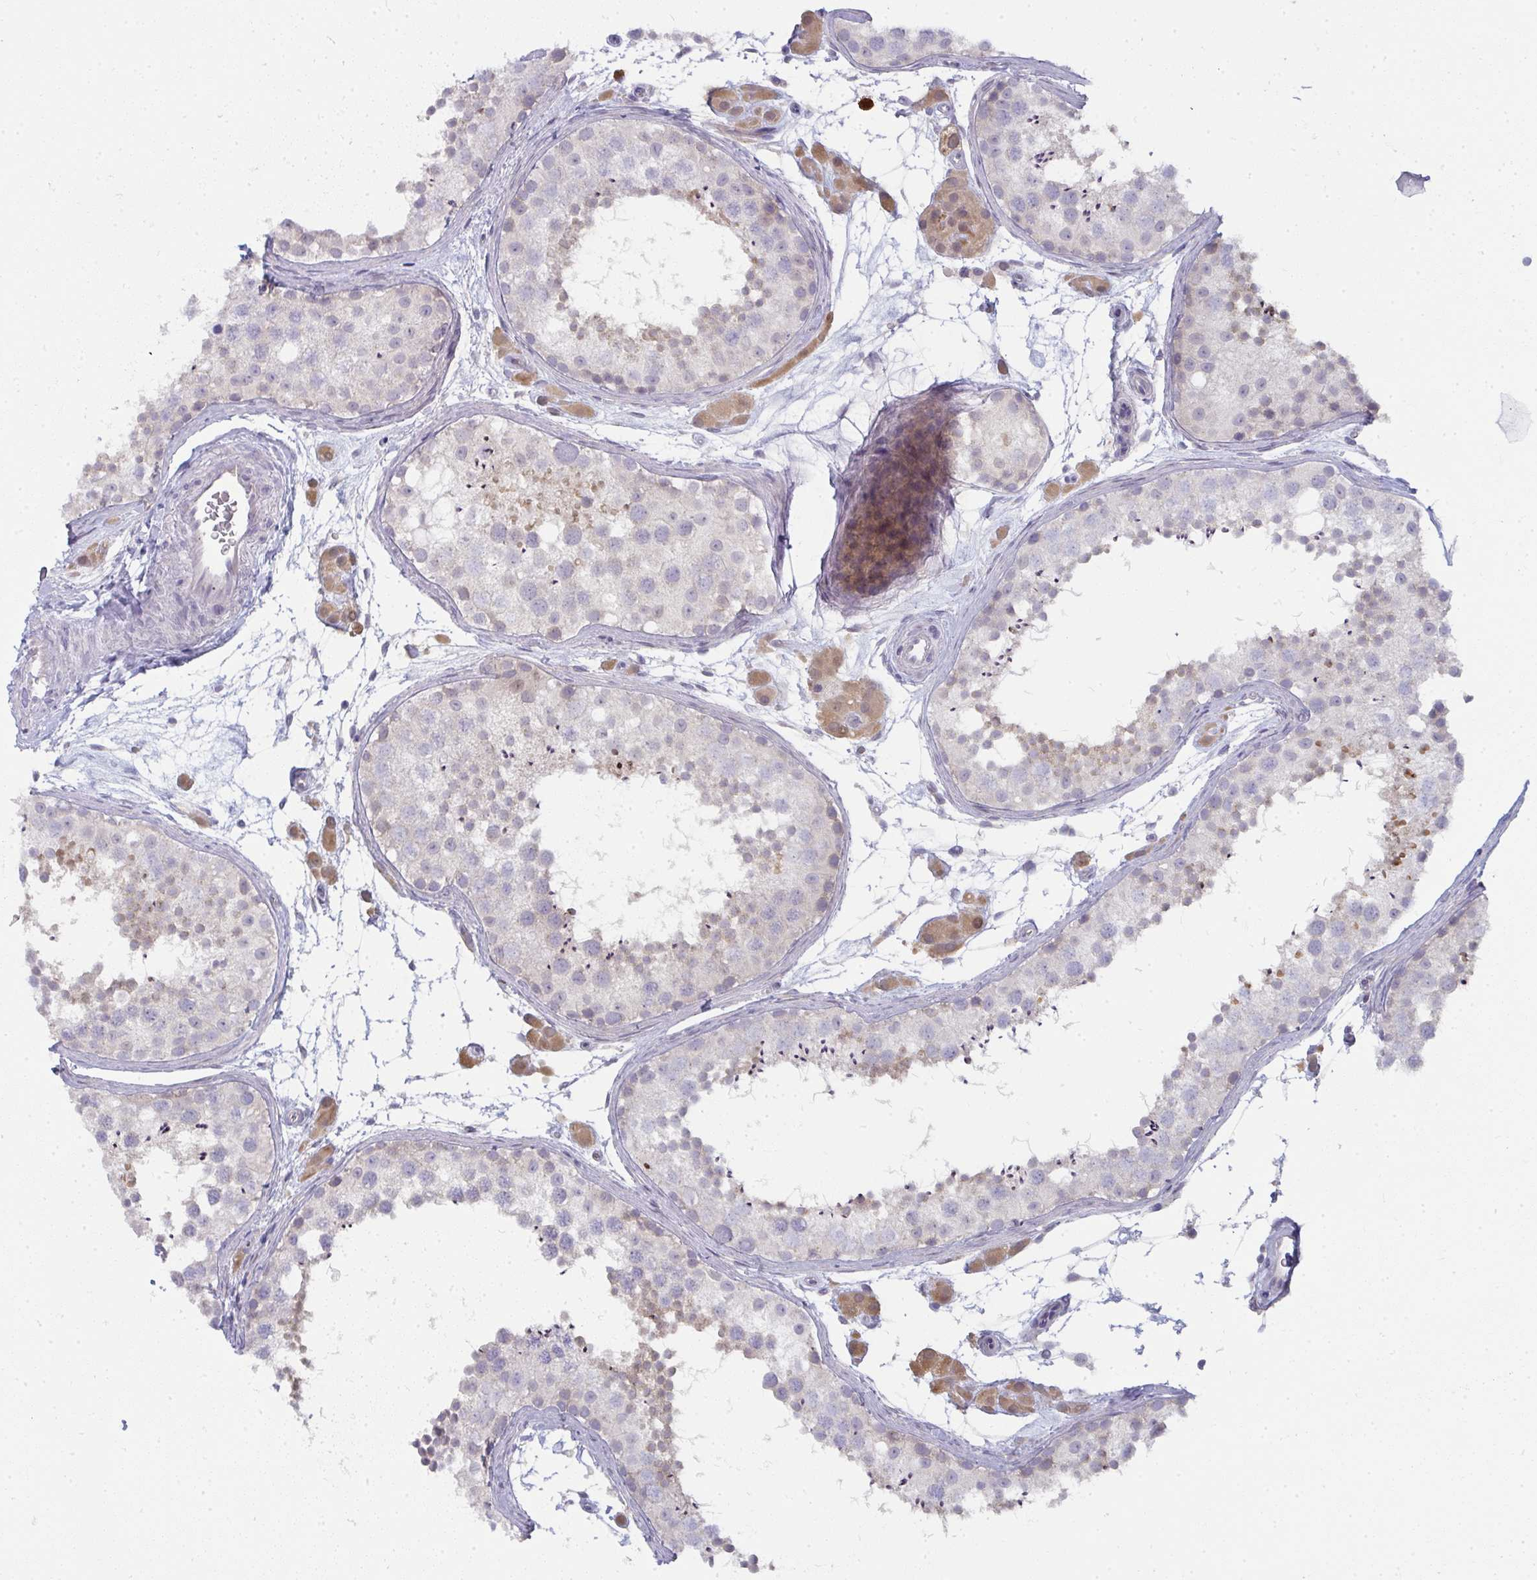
{"staining": {"intensity": "weak", "quantity": "25%-75%", "location": "cytoplasmic/membranous"}, "tissue": "testis", "cell_type": "Cells in seminiferous ducts", "image_type": "normal", "snomed": [{"axis": "morphology", "description": "Normal tissue, NOS"}, {"axis": "topography", "description": "Testis"}], "caption": "Testis was stained to show a protein in brown. There is low levels of weak cytoplasmic/membranous staining in about 25%-75% of cells in seminiferous ducts. (DAB IHC, brown staining for protein, blue staining for nuclei).", "gene": "SHB", "patient": {"sex": "male", "age": 41}}